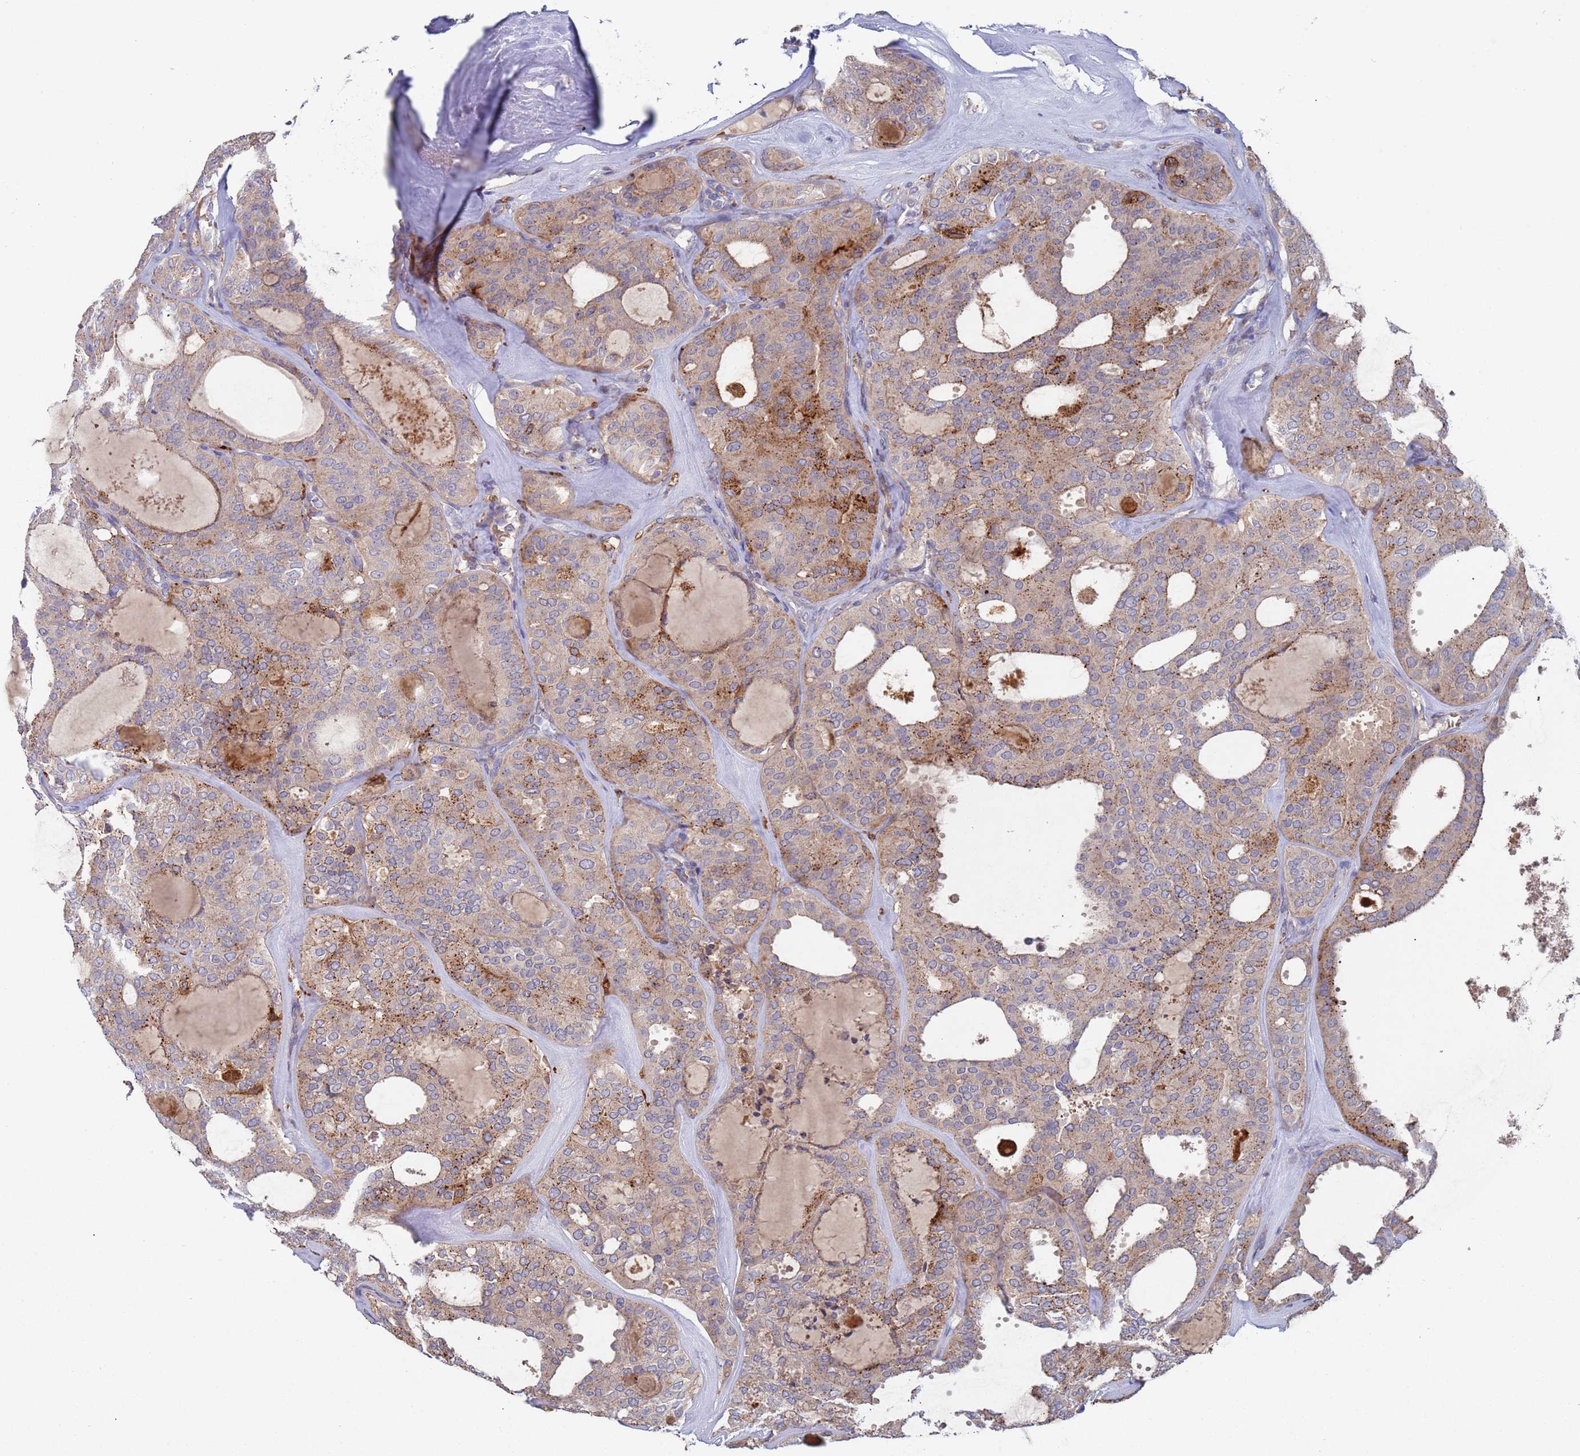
{"staining": {"intensity": "moderate", "quantity": "<25%", "location": "cytoplasmic/membranous"}, "tissue": "thyroid cancer", "cell_type": "Tumor cells", "image_type": "cancer", "snomed": [{"axis": "morphology", "description": "Follicular adenoma carcinoma, NOS"}, {"axis": "topography", "description": "Thyroid gland"}], "caption": "Immunohistochemical staining of human thyroid cancer demonstrates moderate cytoplasmic/membranous protein staining in about <25% of tumor cells.", "gene": "MALRD1", "patient": {"sex": "male", "age": 75}}